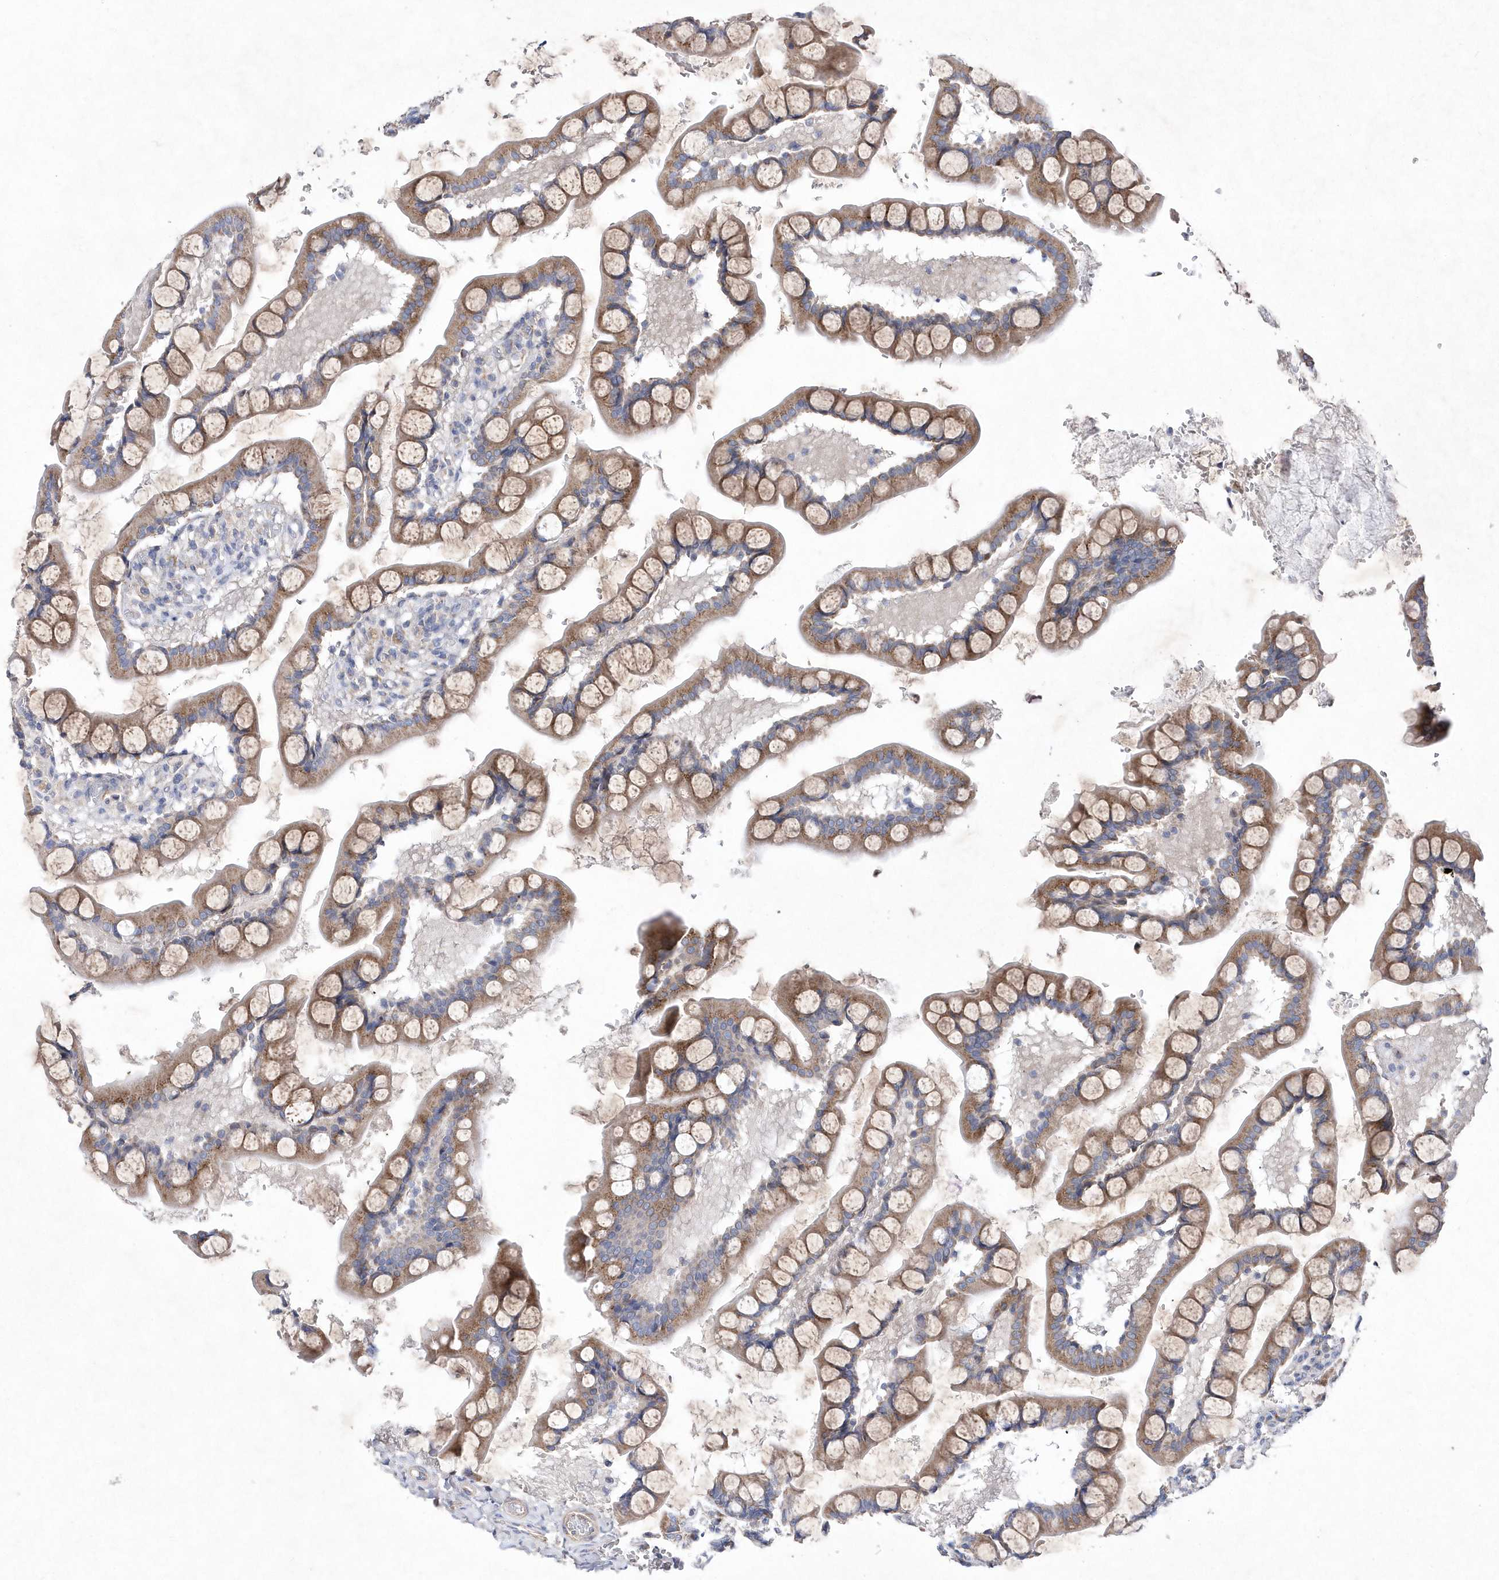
{"staining": {"intensity": "moderate", "quantity": ">75%", "location": "cytoplasmic/membranous"}, "tissue": "small intestine", "cell_type": "Glandular cells", "image_type": "normal", "snomed": [{"axis": "morphology", "description": "Normal tissue, NOS"}, {"axis": "topography", "description": "Small intestine"}], "caption": "This histopathology image exhibits immunohistochemistry (IHC) staining of normal human small intestine, with medium moderate cytoplasmic/membranous positivity in approximately >75% of glandular cells.", "gene": "METTL8", "patient": {"sex": "male", "age": 52}}